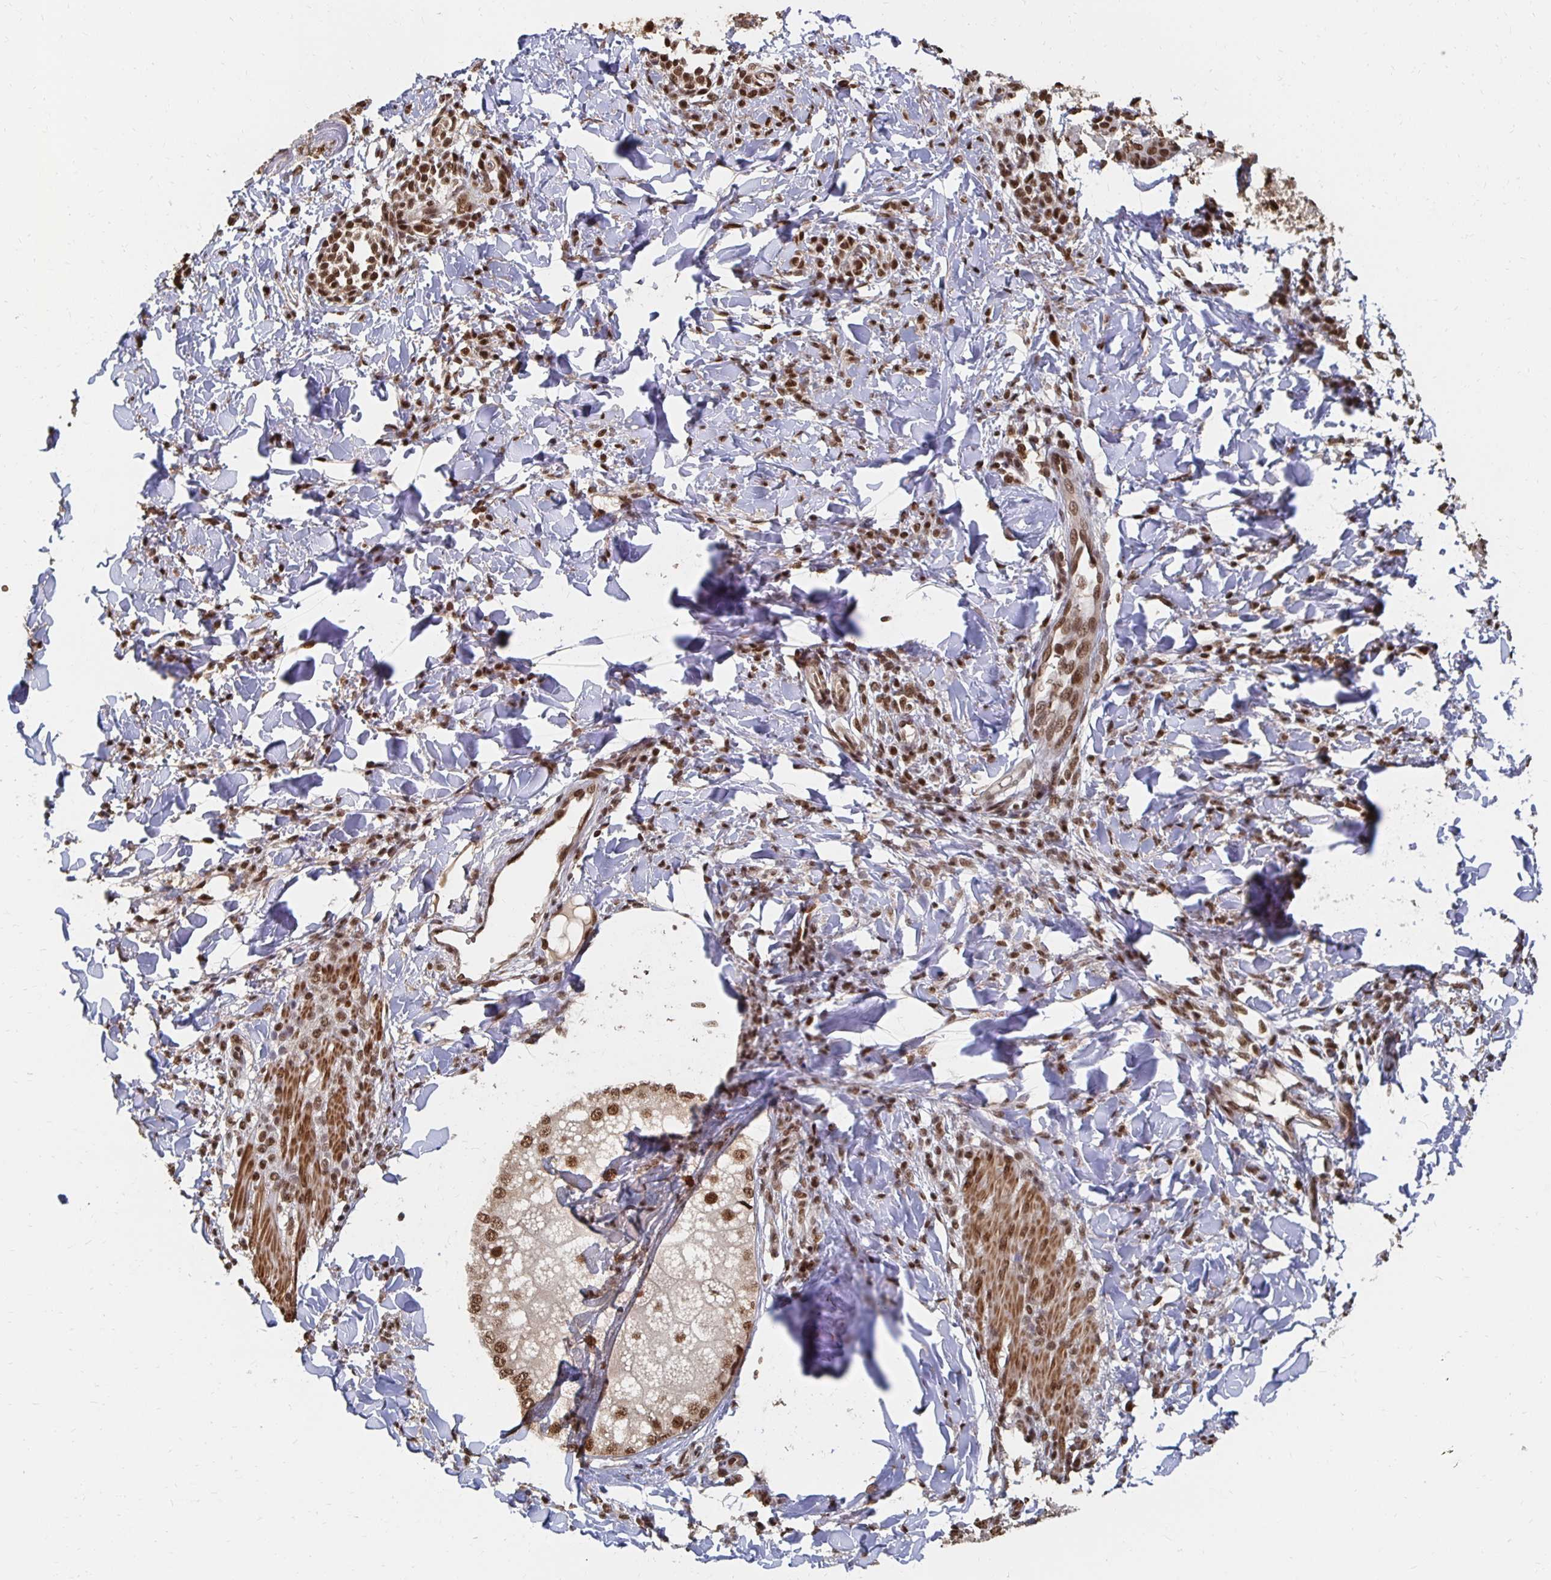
{"staining": {"intensity": "strong", "quantity": ">75%", "location": "nuclear"}, "tissue": "skin", "cell_type": "Fibroblasts", "image_type": "normal", "snomed": [{"axis": "morphology", "description": "Normal tissue, NOS"}, {"axis": "topography", "description": "Skin"}], "caption": "IHC image of normal human skin stained for a protein (brown), which displays high levels of strong nuclear expression in about >75% of fibroblasts.", "gene": "GTF3C6", "patient": {"sex": "male", "age": 16}}